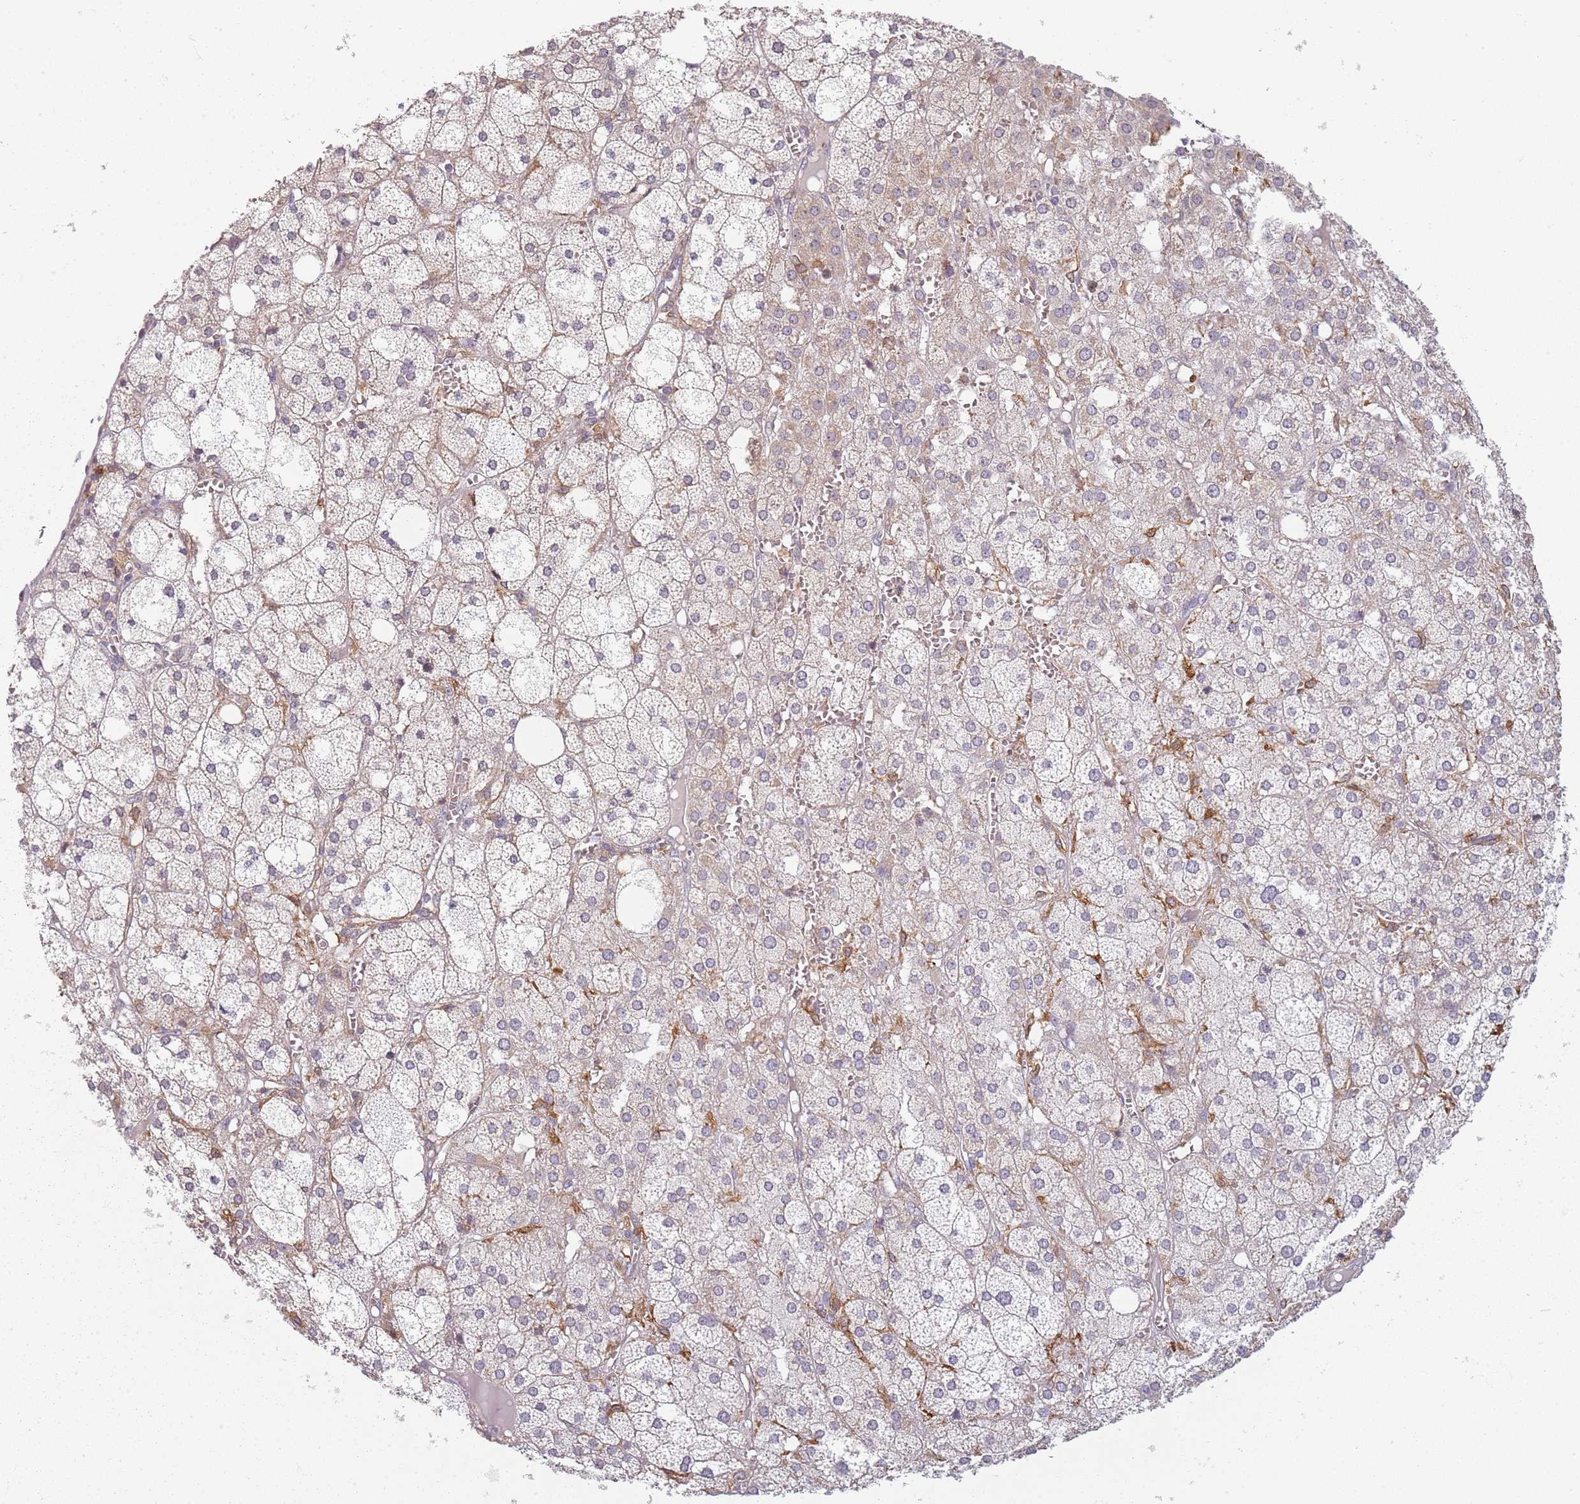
{"staining": {"intensity": "negative", "quantity": "none", "location": "none"}, "tissue": "adrenal gland", "cell_type": "Glandular cells", "image_type": "normal", "snomed": [{"axis": "morphology", "description": "Normal tissue, NOS"}, {"axis": "topography", "description": "Adrenal gland"}], "caption": "This is an immunohistochemistry (IHC) histopathology image of benign human adrenal gland. There is no expression in glandular cells.", "gene": "CC2D2B", "patient": {"sex": "female", "age": 61}}